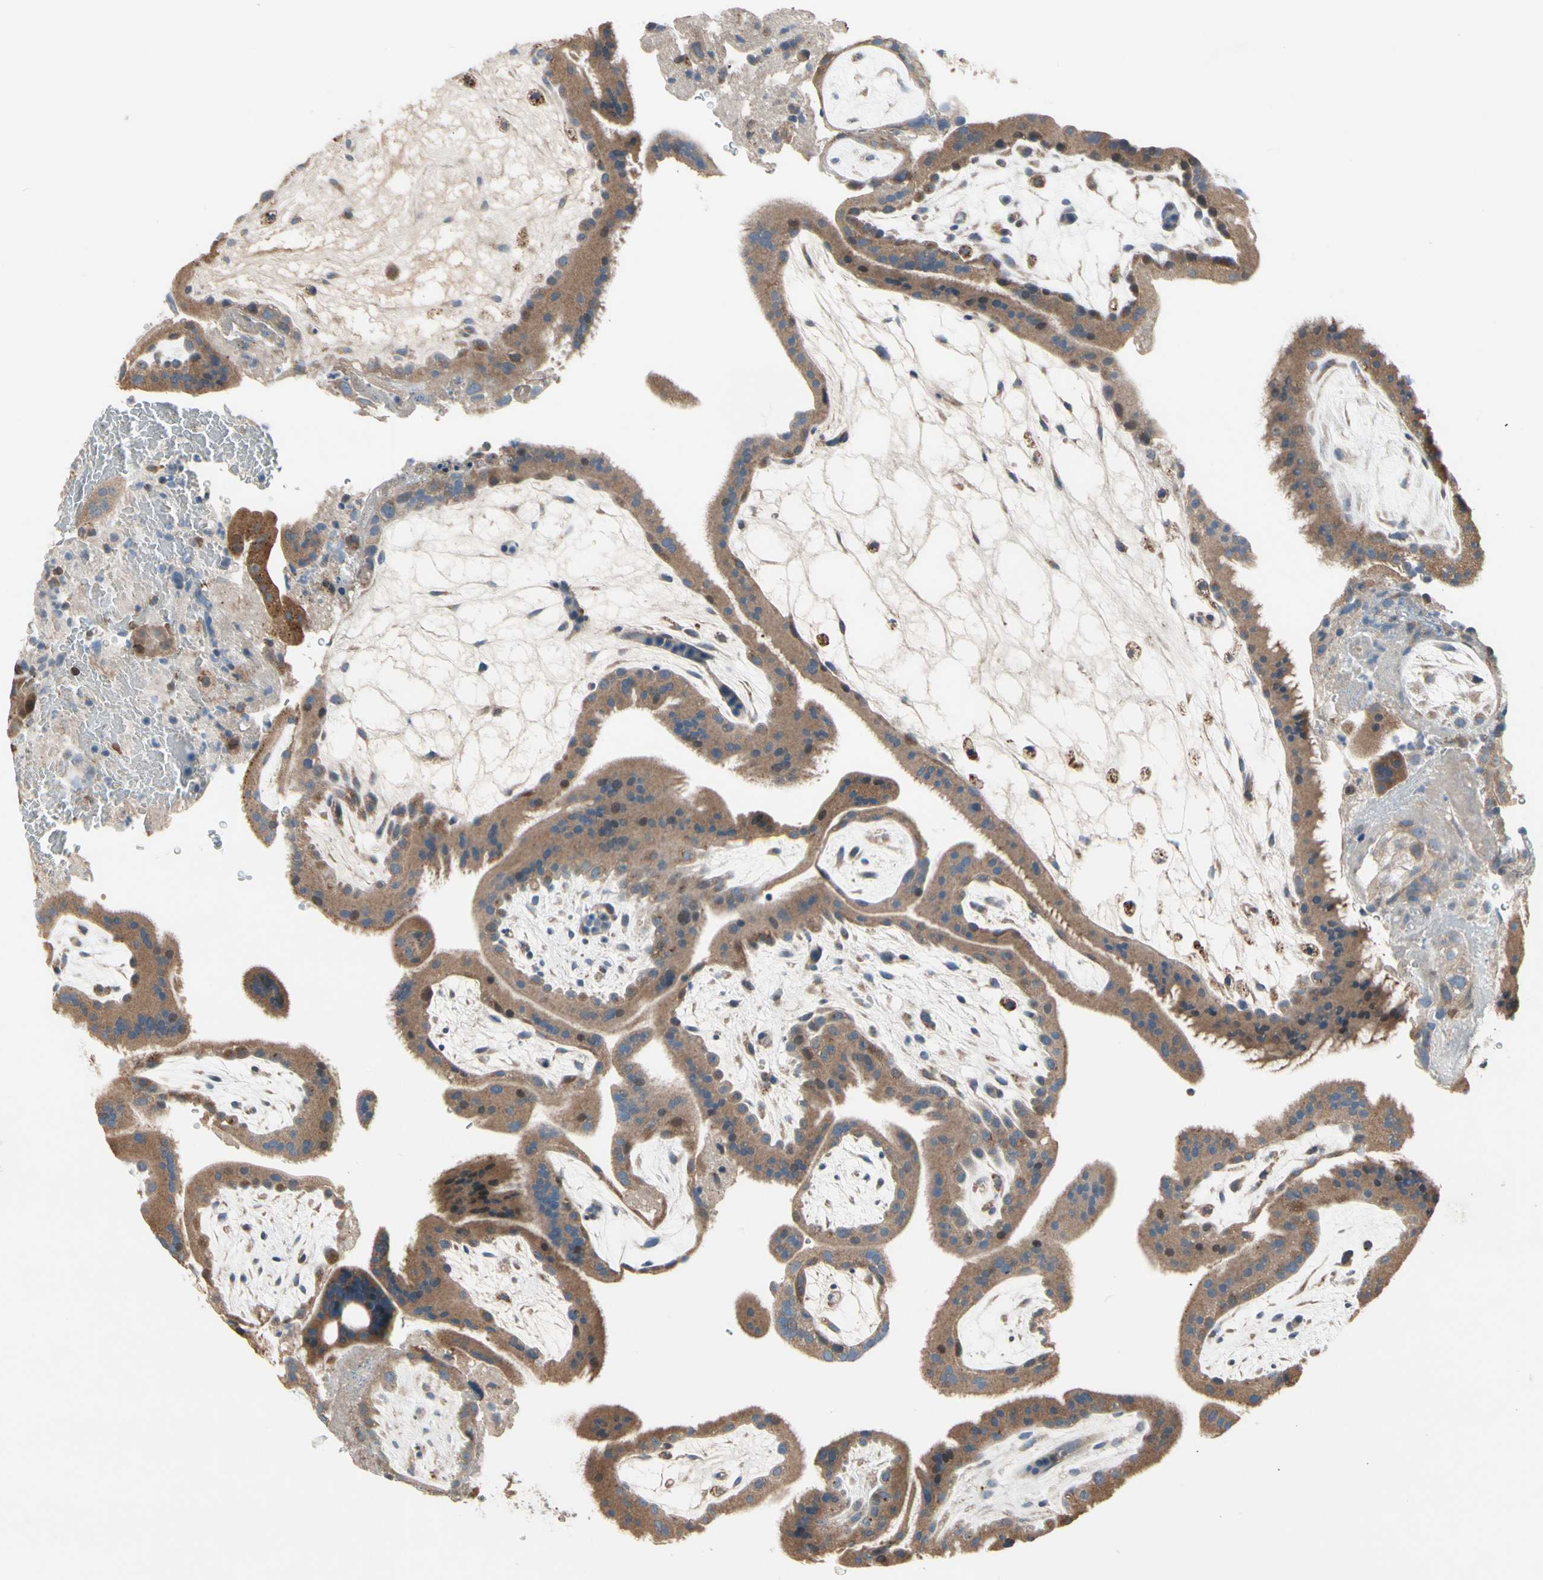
{"staining": {"intensity": "weak", "quantity": "25%-75%", "location": "cytoplasmic/membranous"}, "tissue": "placenta", "cell_type": "Decidual cells", "image_type": "normal", "snomed": [{"axis": "morphology", "description": "Normal tissue, NOS"}, {"axis": "topography", "description": "Placenta"}], "caption": "Placenta stained with IHC displays weak cytoplasmic/membranous staining in approximately 25%-75% of decidual cells. Using DAB (brown) and hematoxylin (blue) stains, captured at high magnification using brightfield microscopy.", "gene": "SNX29", "patient": {"sex": "female", "age": 19}}